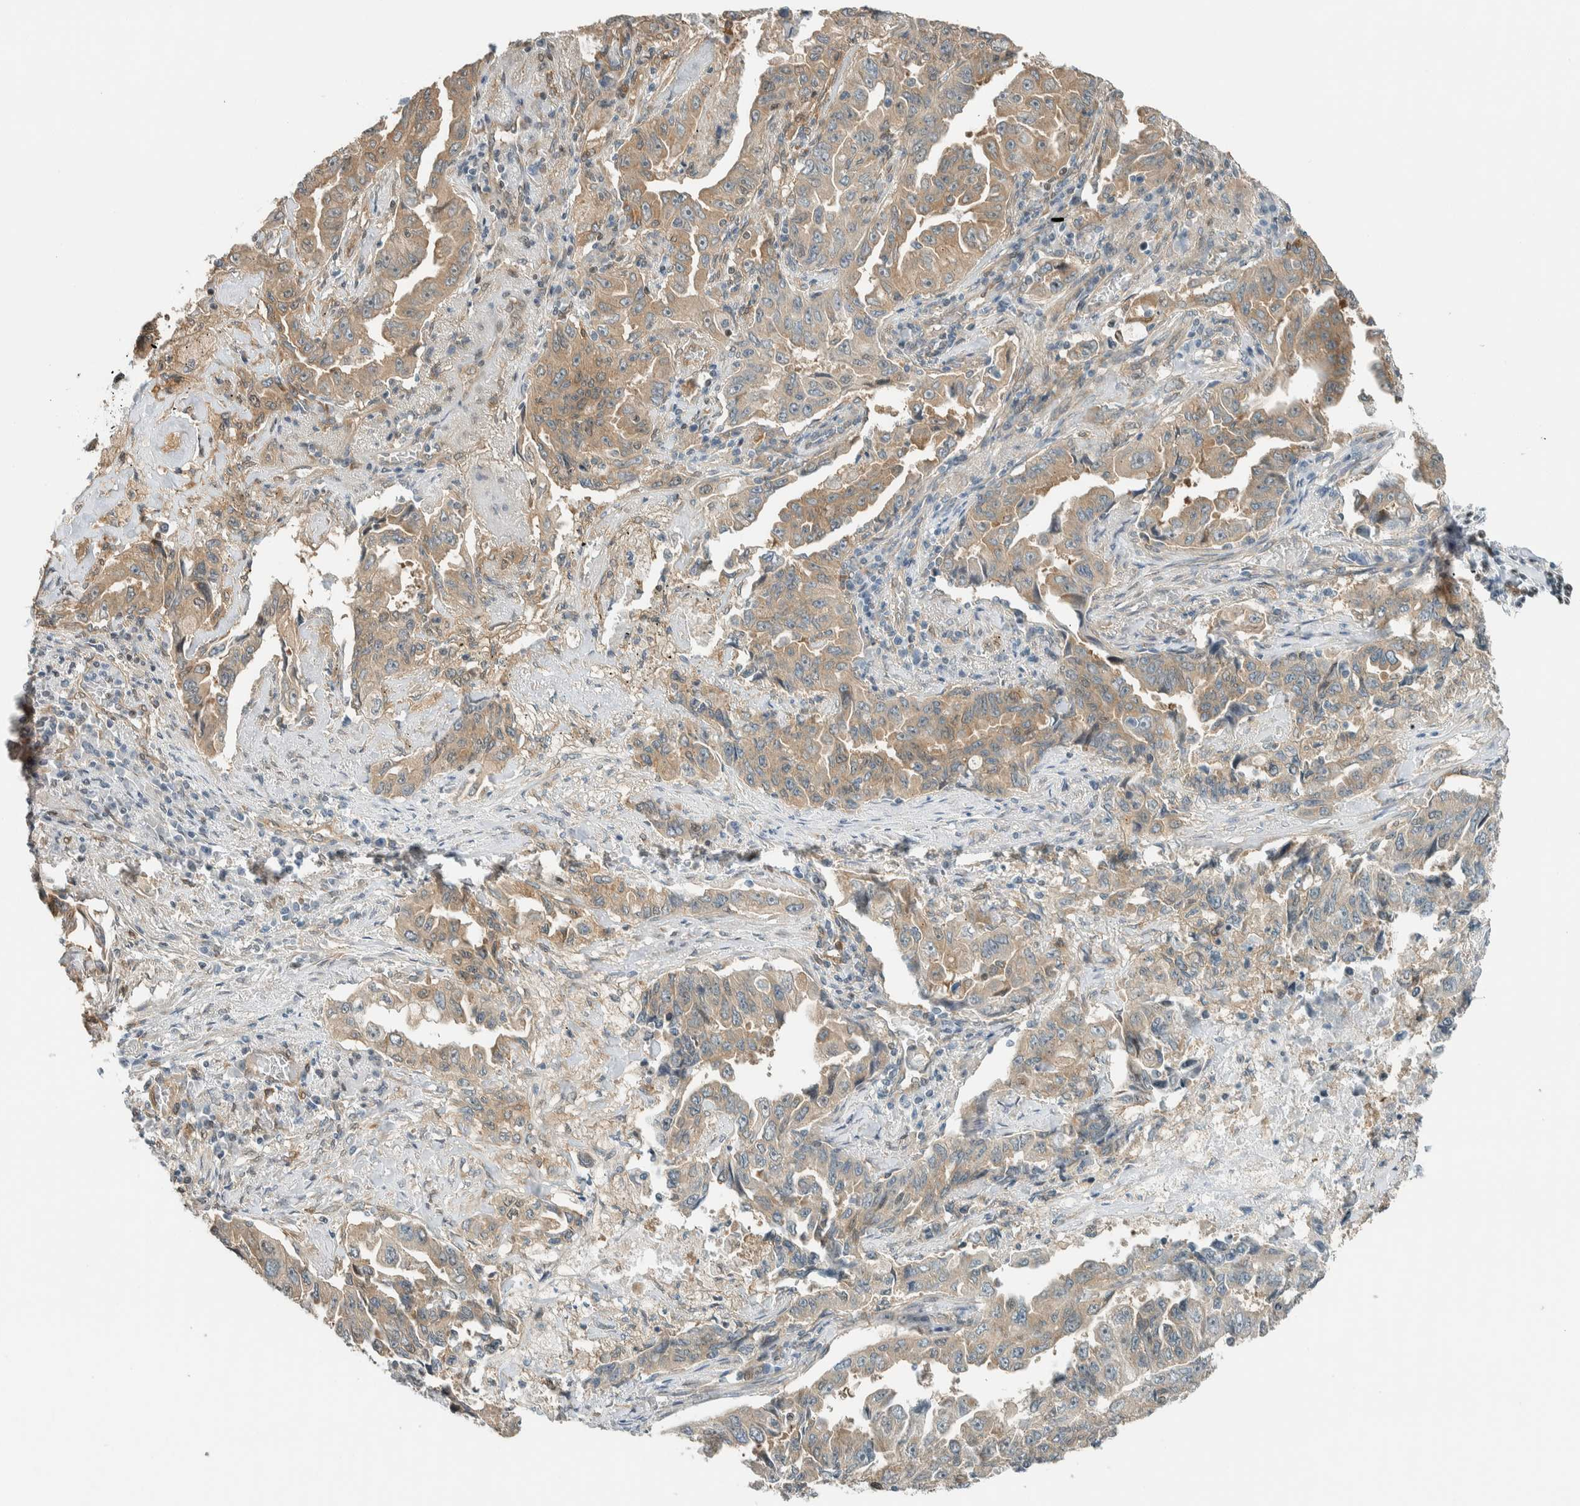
{"staining": {"intensity": "weak", "quantity": ">75%", "location": "cytoplasmic/membranous"}, "tissue": "lung cancer", "cell_type": "Tumor cells", "image_type": "cancer", "snomed": [{"axis": "morphology", "description": "Adenocarcinoma, NOS"}, {"axis": "topography", "description": "Lung"}], "caption": "The photomicrograph displays immunohistochemical staining of lung cancer (adenocarcinoma). There is weak cytoplasmic/membranous expression is identified in about >75% of tumor cells.", "gene": "NIBAN2", "patient": {"sex": "female", "age": 51}}